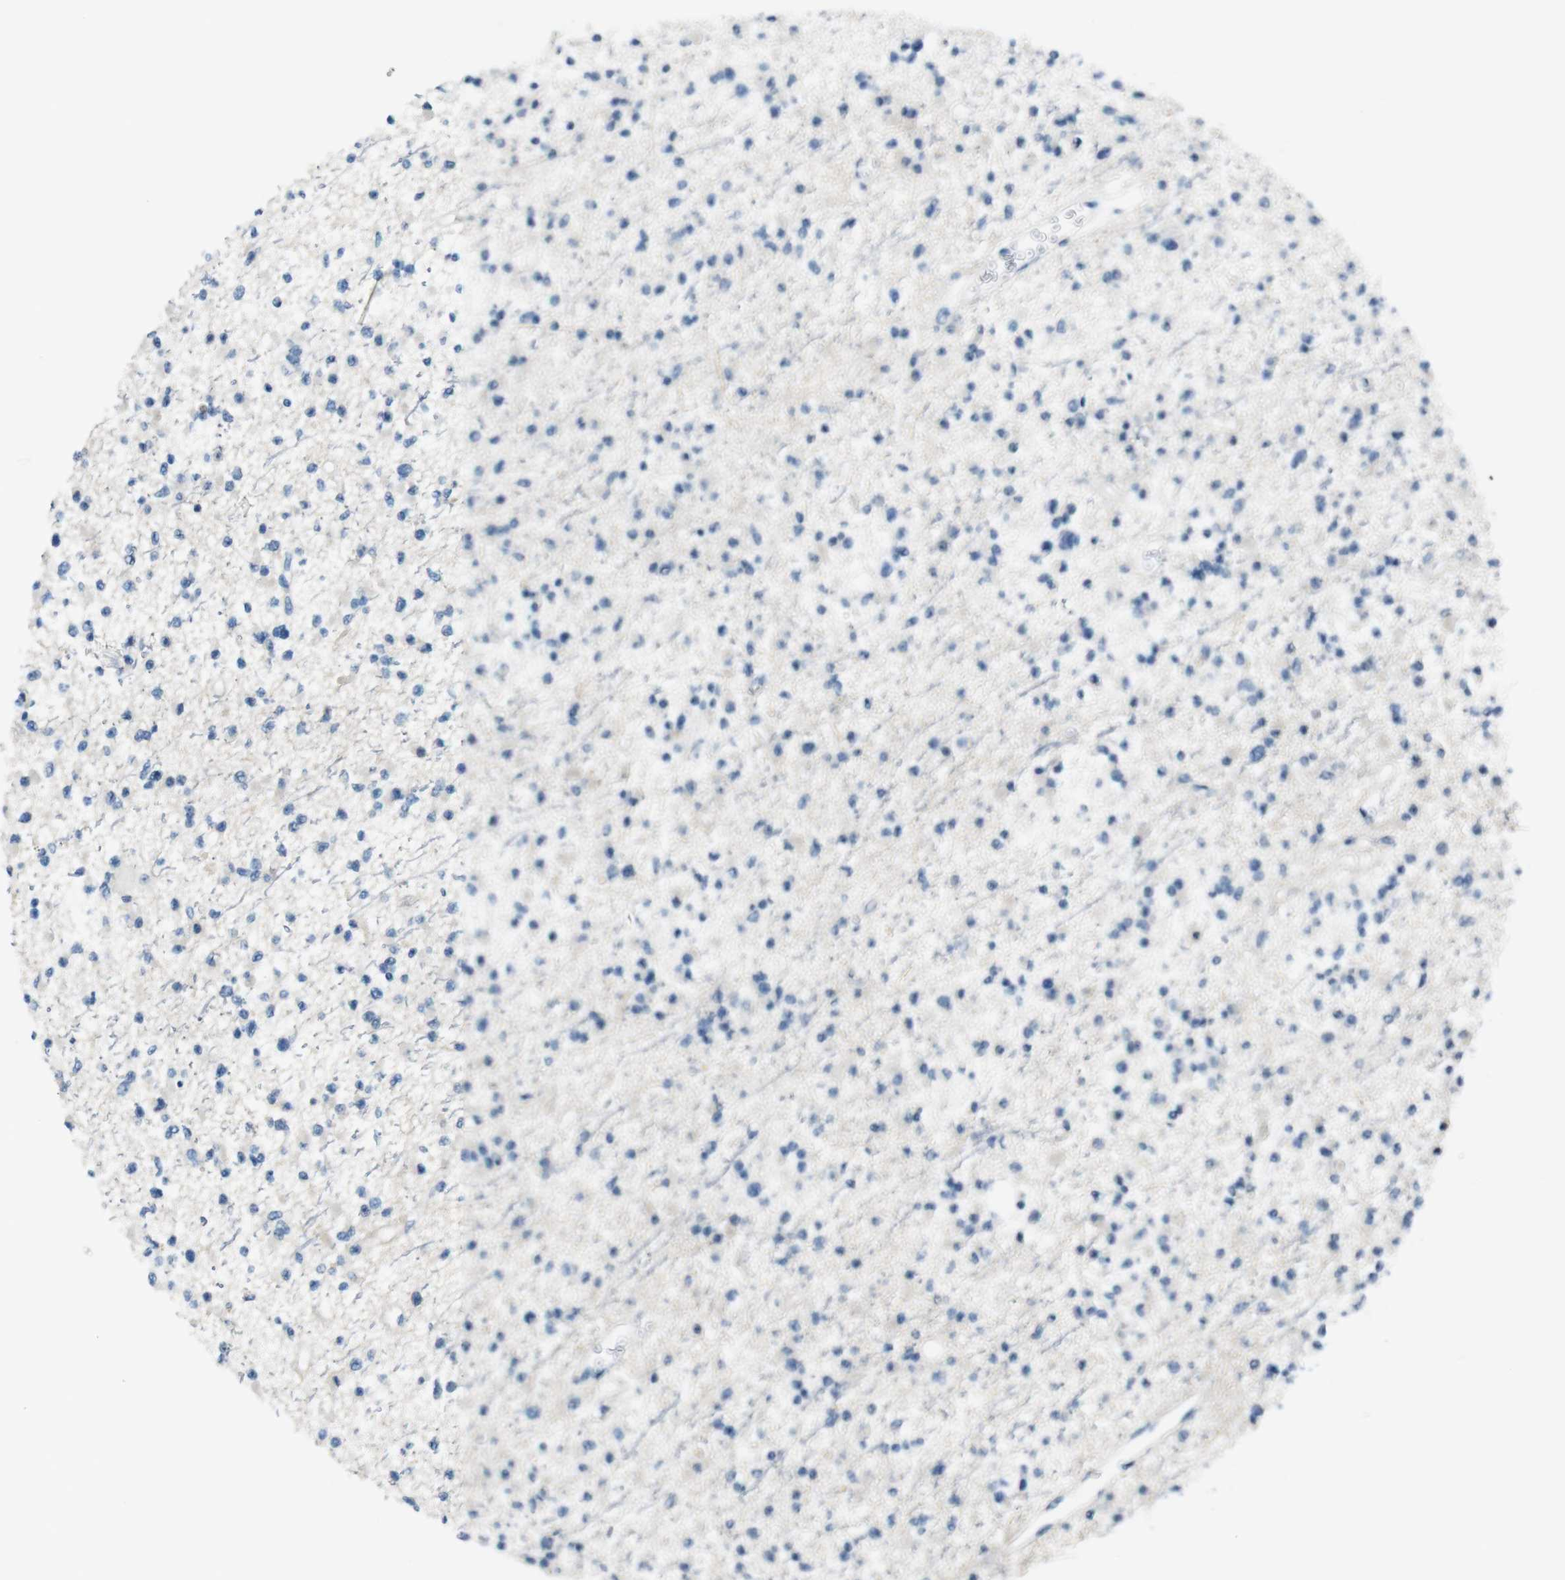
{"staining": {"intensity": "negative", "quantity": "none", "location": "none"}, "tissue": "glioma", "cell_type": "Tumor cells", "image_type": "cancer", "snomed": [{"axis": "morphology", "description": "Glioma, malignant, Low grade"}, {"axis": "topography", "description": "Brain"}], "caption": "Histopathology image shows no significant protein staining in tumor cells of glioma.", "gene": "HRH2", "patient": {"sex": "female", "age": 22}}